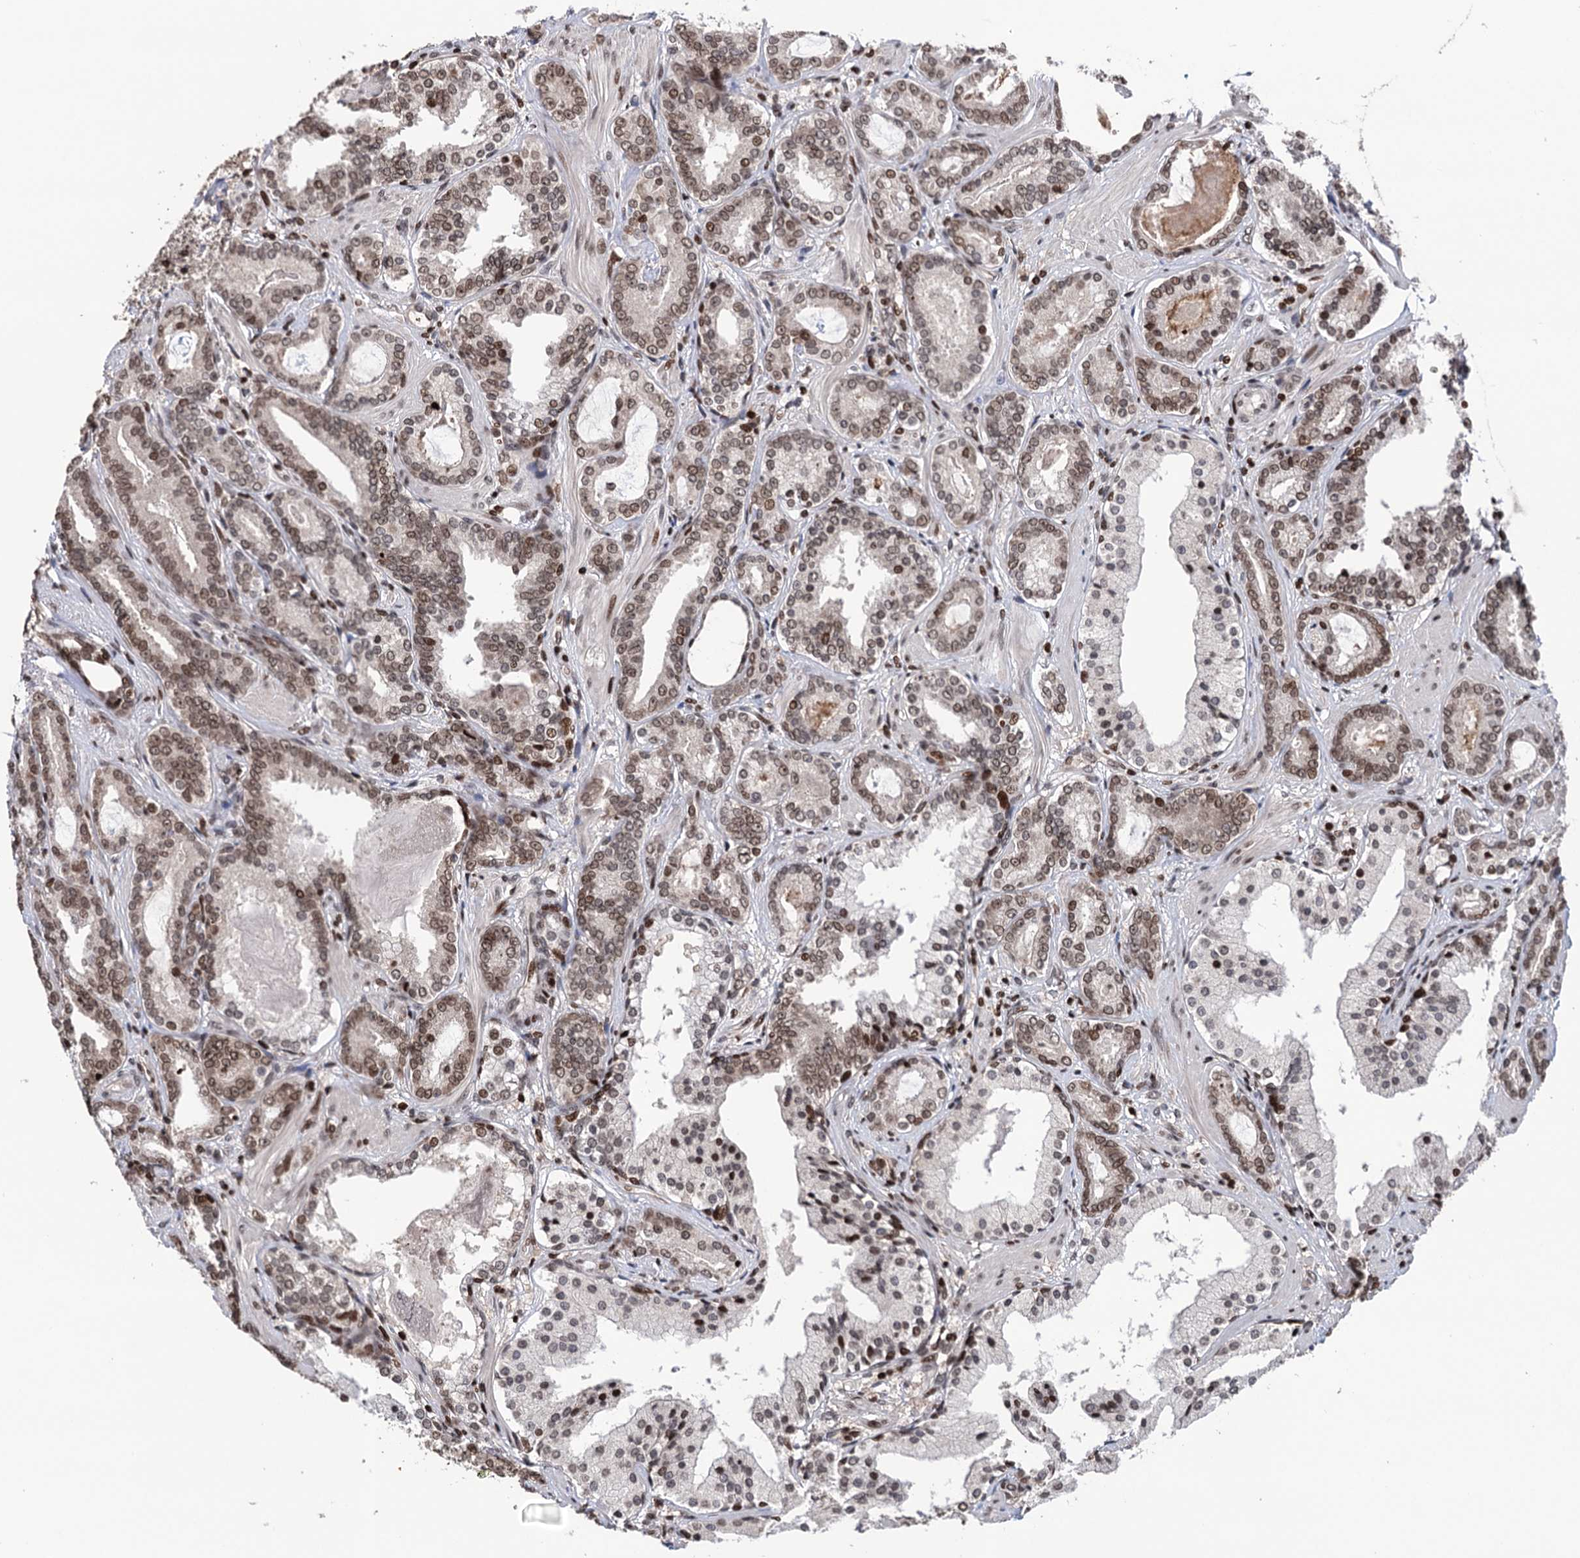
{"staining": {"intensity": "moderate", "quantity": ">75%", "location": "nuclear"}, "tissue": "prostate cancer", "cell_type": "Tumor cells", "image_type": "cancer", "snomed": [{"axis": "morphology", "description": "Adenocarcinoma, High grade"}, {"axis": "topography", "description": "Prostate"}], "caption": "A micrograph showing moderate nuclear expression in approximately >75% of tumor cells in prostate cancer, as visualized by brown immunohistochemical staining.", "gene": "CCDC77", "patient": {"sex": "male", "age": 58}}